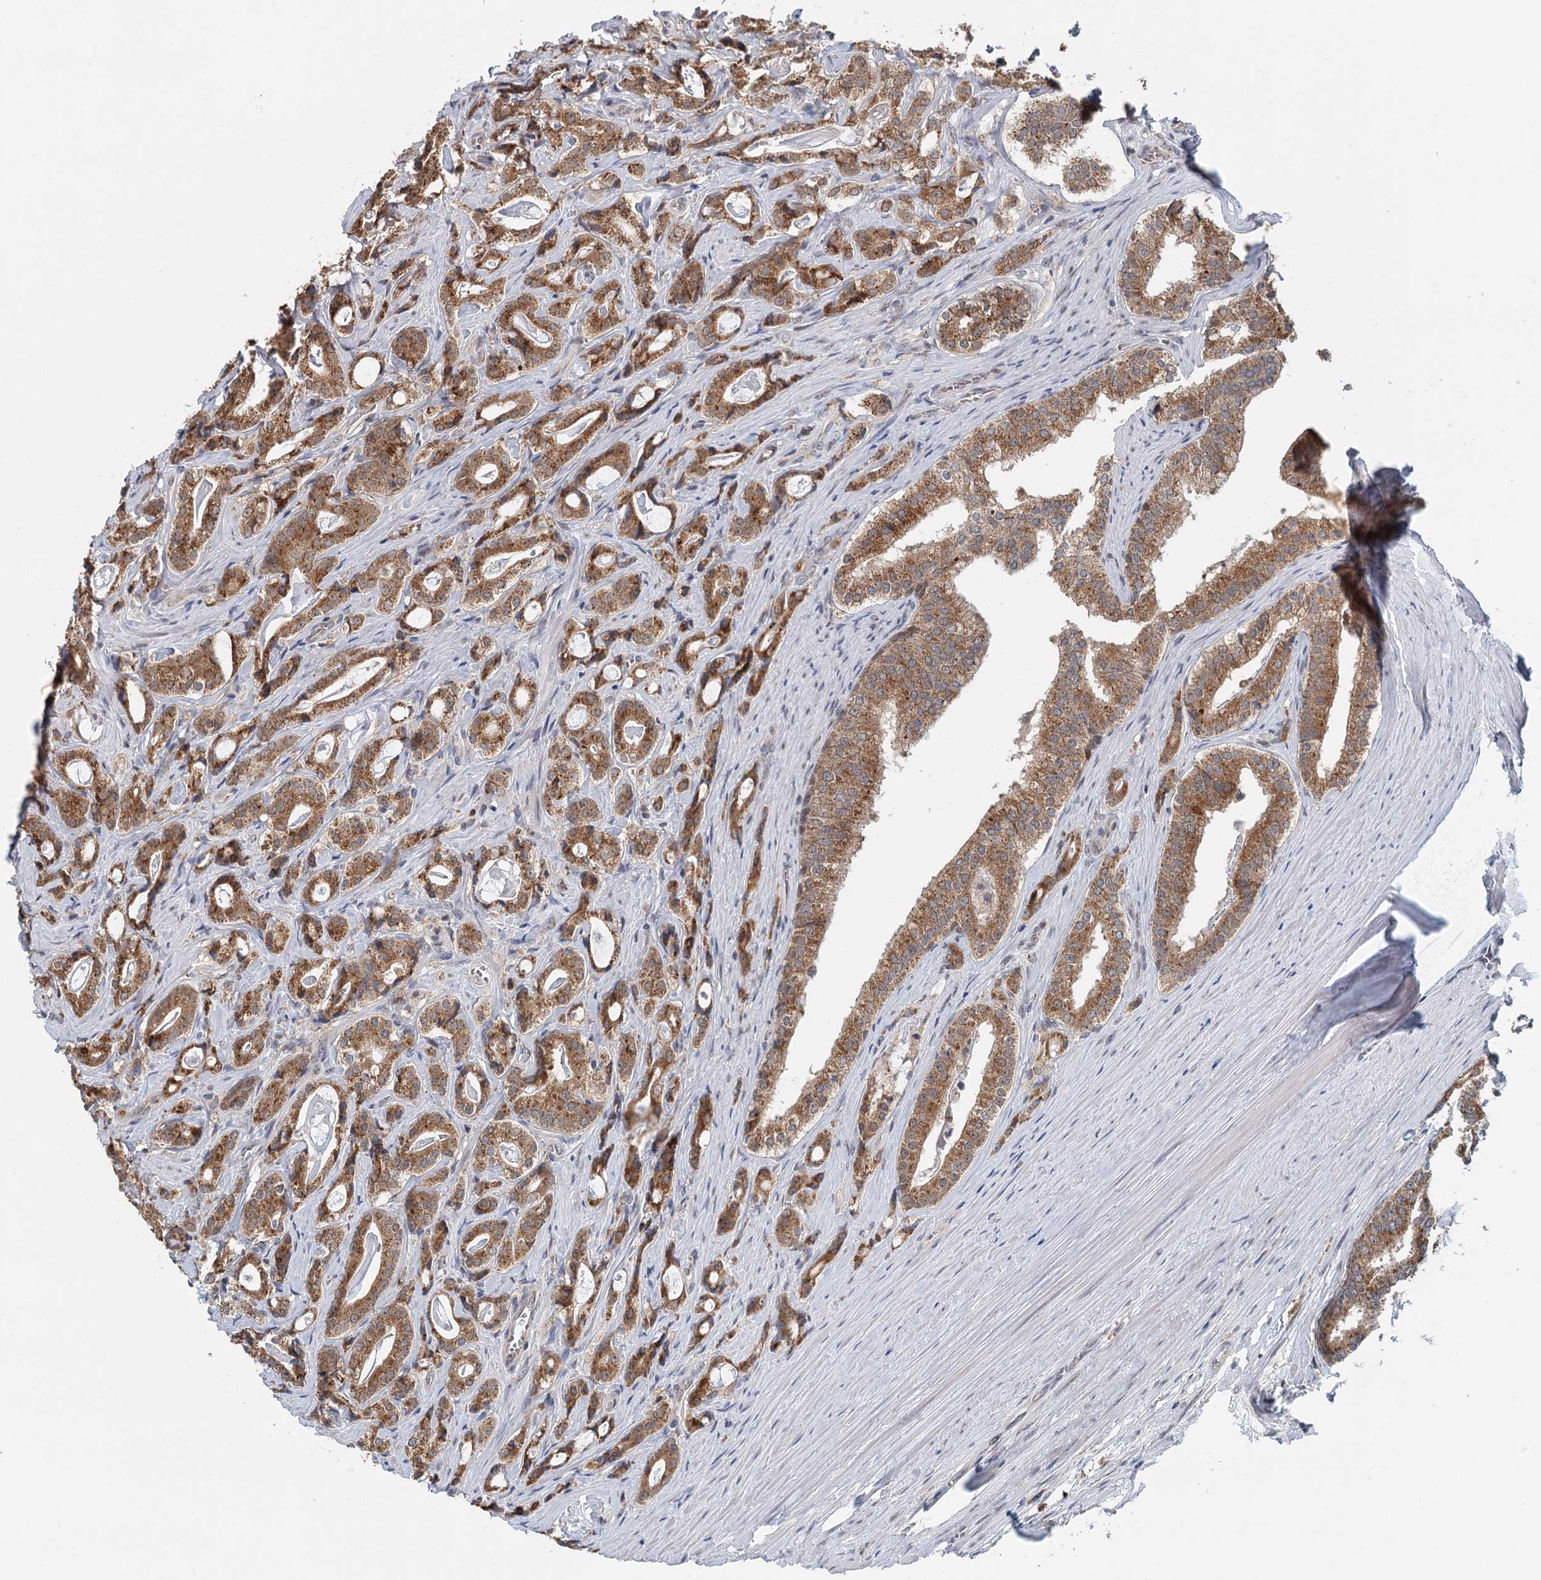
{"staining": {"intensity": "moderate", "quantity": ">75%", "location": "cytoplasmic/membranous"}, "tissue": "prostate cancer", "cell_type": "Tumor cells", "image_type": "cancer", "snomed": [{"axis": "morphology", "description": "Adenocarcinoma, High grade"}, {"axis": "topography", "description": "Prostate"}], "caption": "An immunohistochemistry photomicrograph of neoplastic tissue is shown. Protein staining in brown shows moderate cytoplasmic/membranous positivity in prostate high-grade adenocarcinoma within tumor cells. The protein is shown in brown color, while the nuclei are stained blue.", "gene": "ADK", "patient": {"sex": "male", "age": 63}}